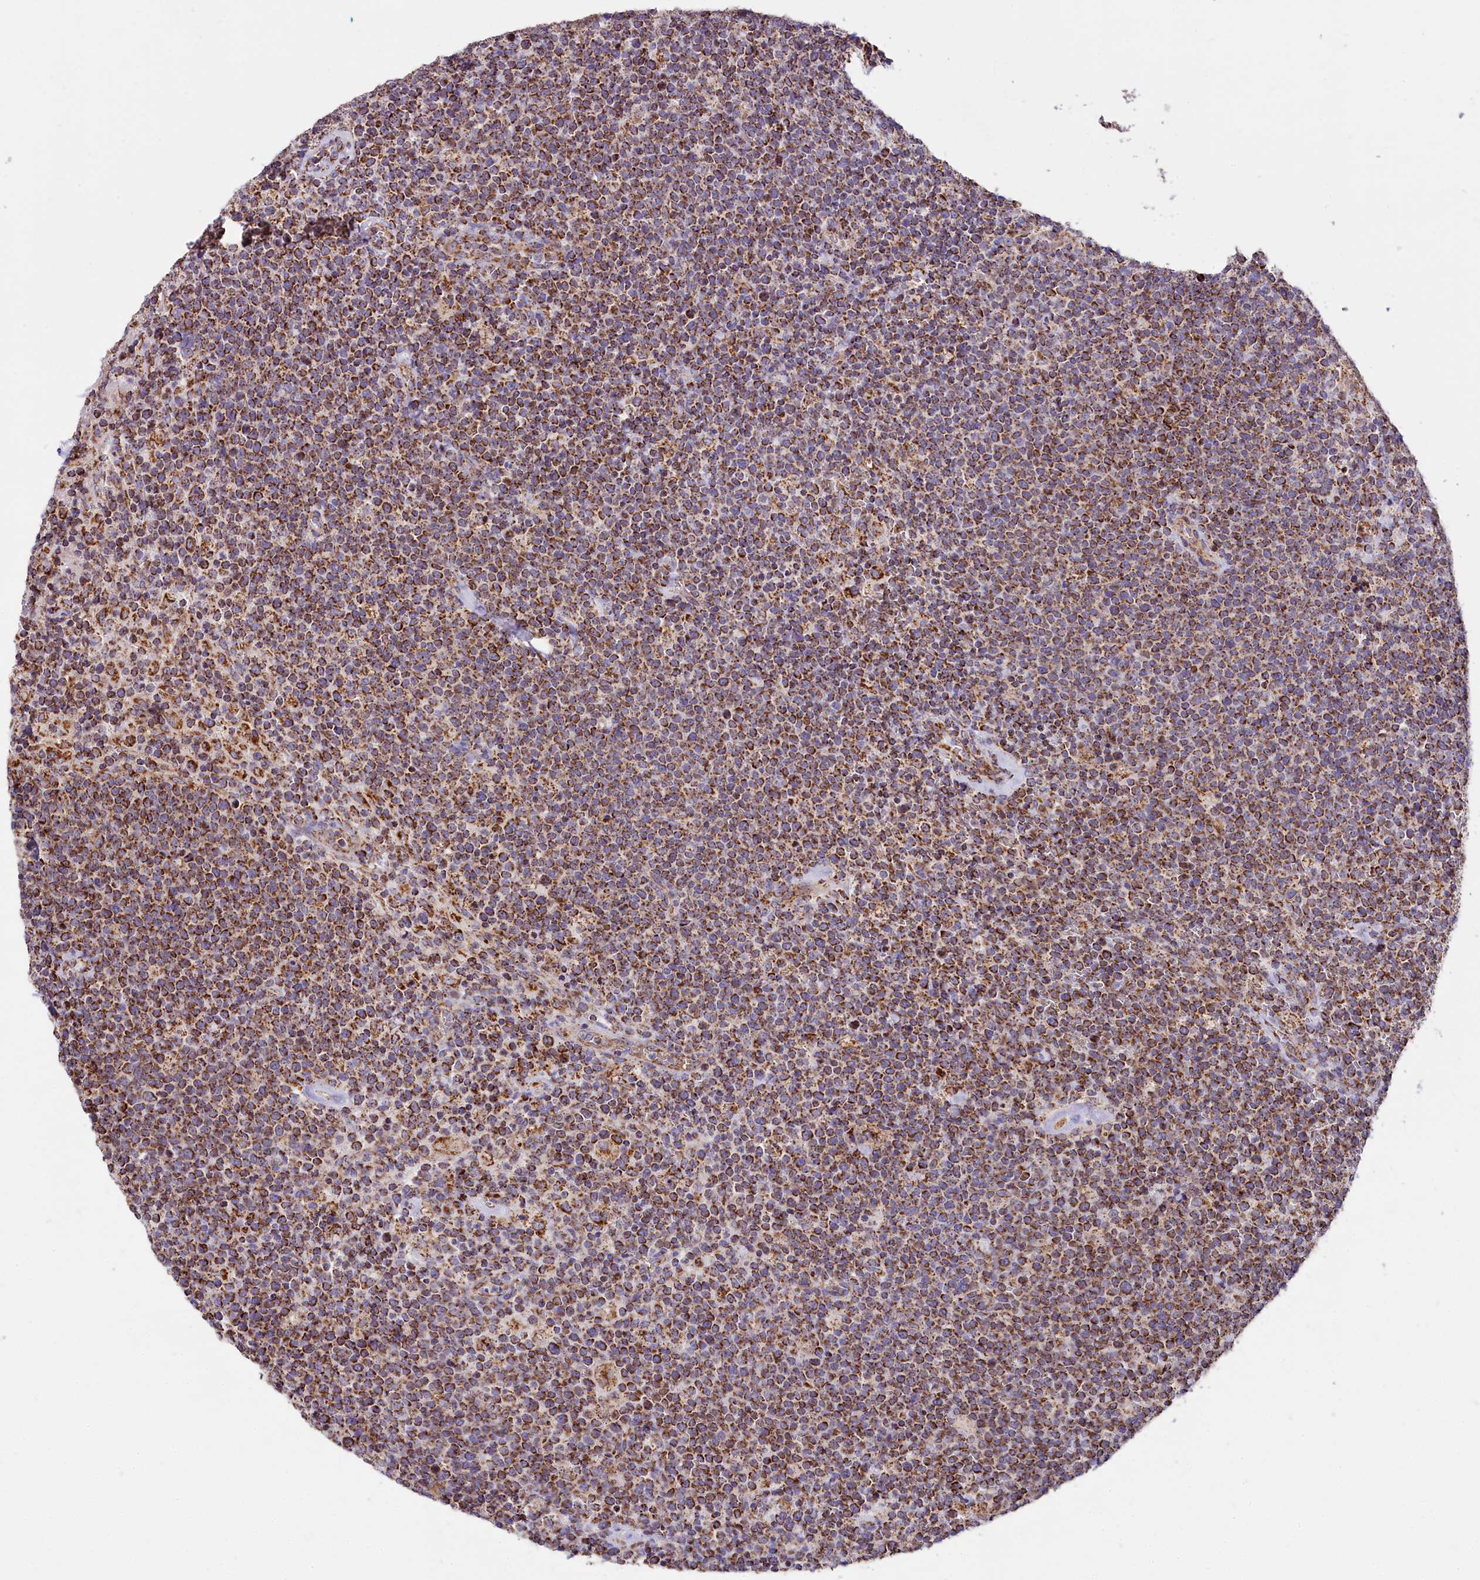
{"staining": {"intensity": "moderate", "quantity": ">75%", "location": "cytoplasmic/membranous"}, "tissue": "lymphoma", "cell_type": "Tumor cells", "image_type": "cancer", "snomed": [{"axis": "morphology", "description": "Malignant lymphoma, non-Hodgkin's type, High grade"}, {"axis": "topography", "description": "Lymph node"}], "caption": "The image reveals immunohistochemical staining of lymphoma. There is moderate cytoplasmic/membranous expression is present in about >75% of tumor cells. Nuclei are stained in blue.", "gene": "NDUFA8", "patient": {"sex": "male", "age": 61}}